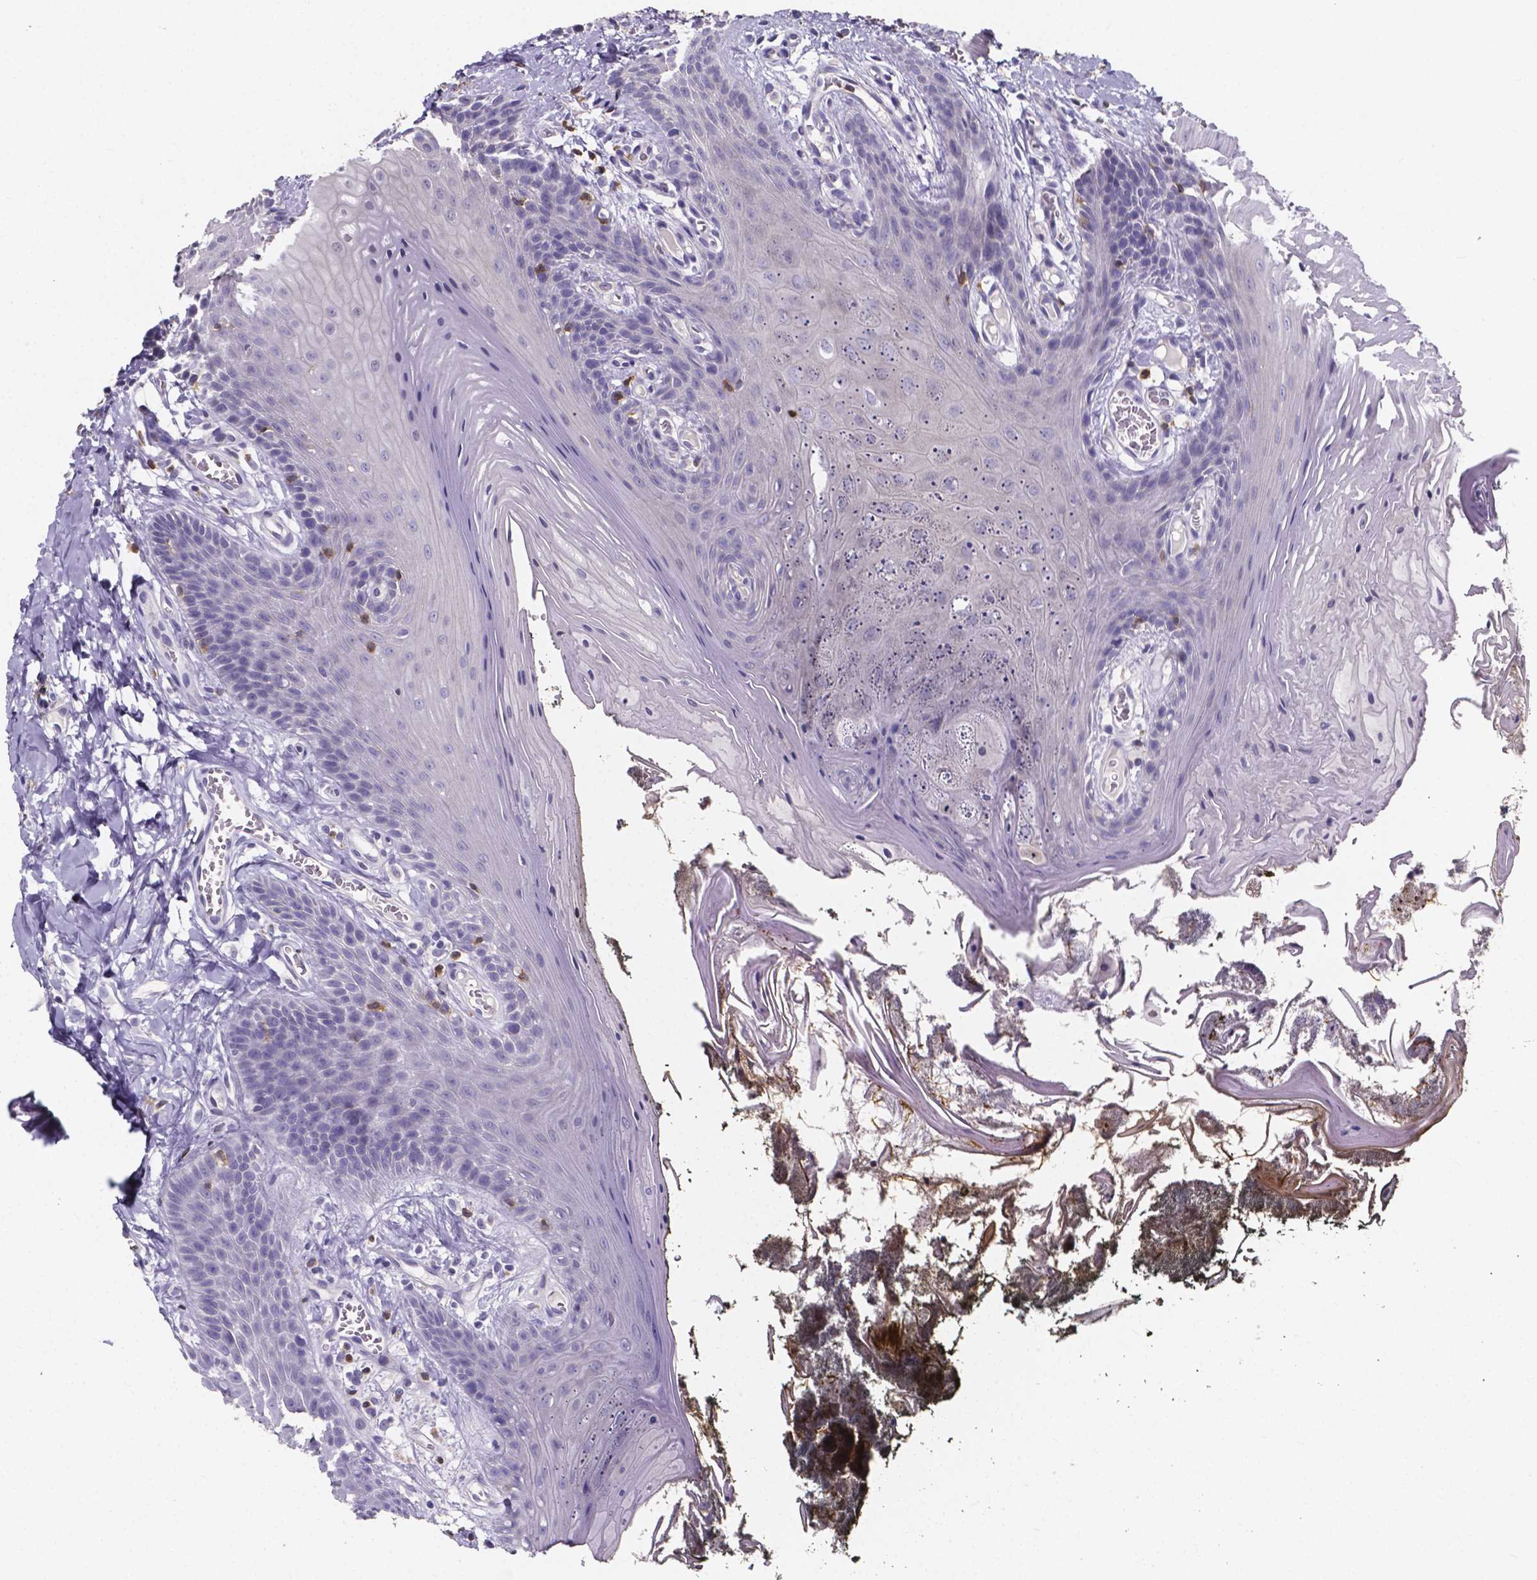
{"staining": {"intensity": "negative", "quantity": "none", "location": "none"}, "tissue": "oral mucosa", "cell_type": "Squamous epithelial cells", "image_type": "normal", "snomed": [{"axis": "morphology", "description": "Normal tissue, NOS"}, {"axis": "topography", "description": "Oral tissue"}], "caption": "Squamous epithelial cells show no significant protein expression in unremarkable oral mucosa. Nuclei are stained in blue.", "gene": "THEMIS", "patient": {"sex": "male", "age": 9}}